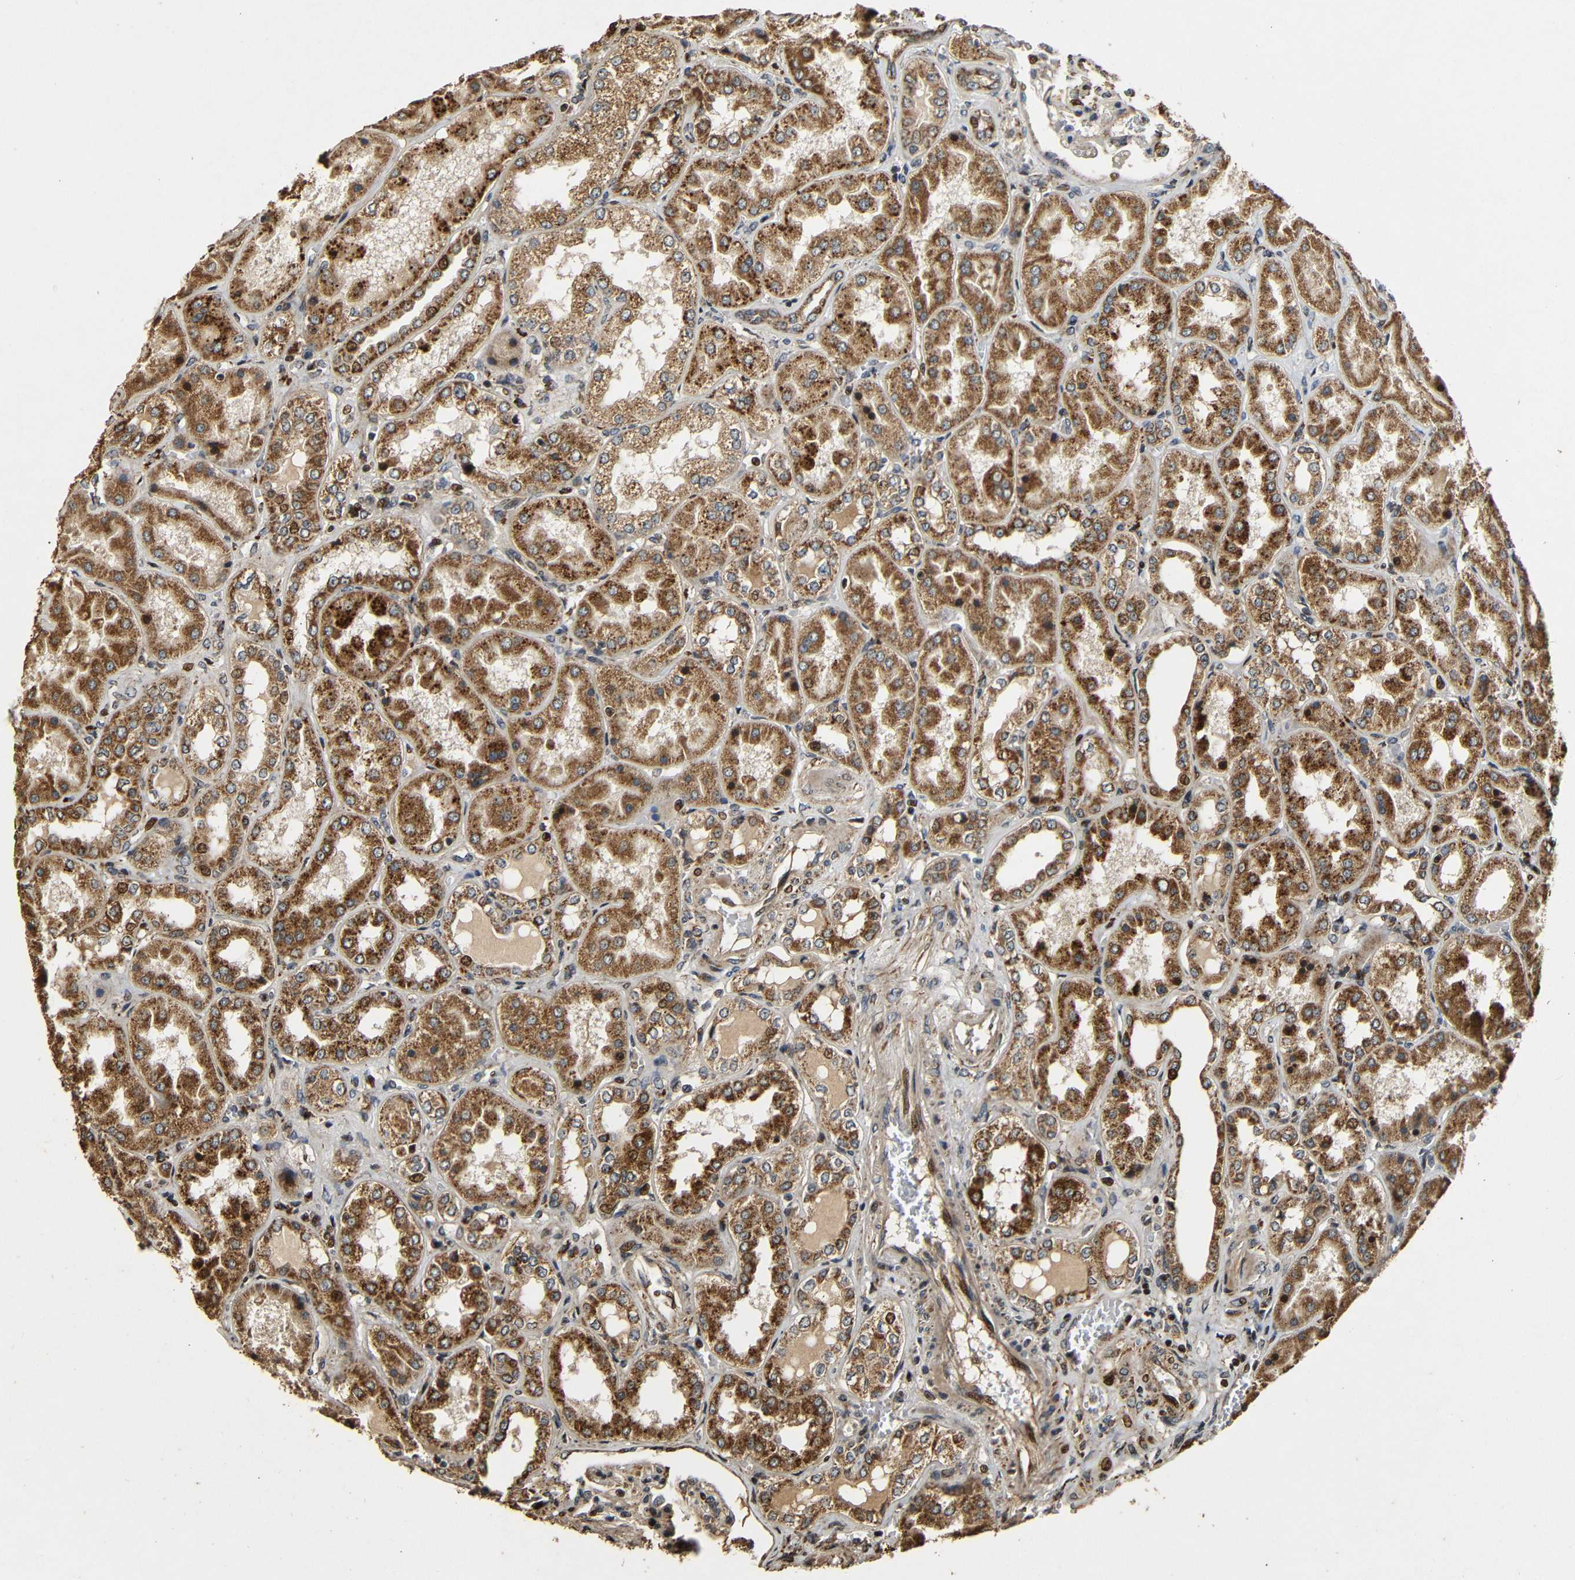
{"staining": {"intensity": "moderate", "quantity": "<25%", "location": "cytoplasmic/membranous,nuclear"}, "tissue": "kidney", "cell_type": "Cells in glomeruli", "image_type": "normal", "snomed": [{"axis": "morphology", "description": "Normal tissue, NOS"}, {"axis": "topography", "description": "Kidney"}], "caption": "About <25% of cells in glomeruli in unremarkable kidney exhibit moderate cytoplasmic/membranous,nuclear protein positivity as visualized by brown immunohistochemical staining.", "gene": "KAZALD1", "patient": {"sex": "female", "age": 56}}